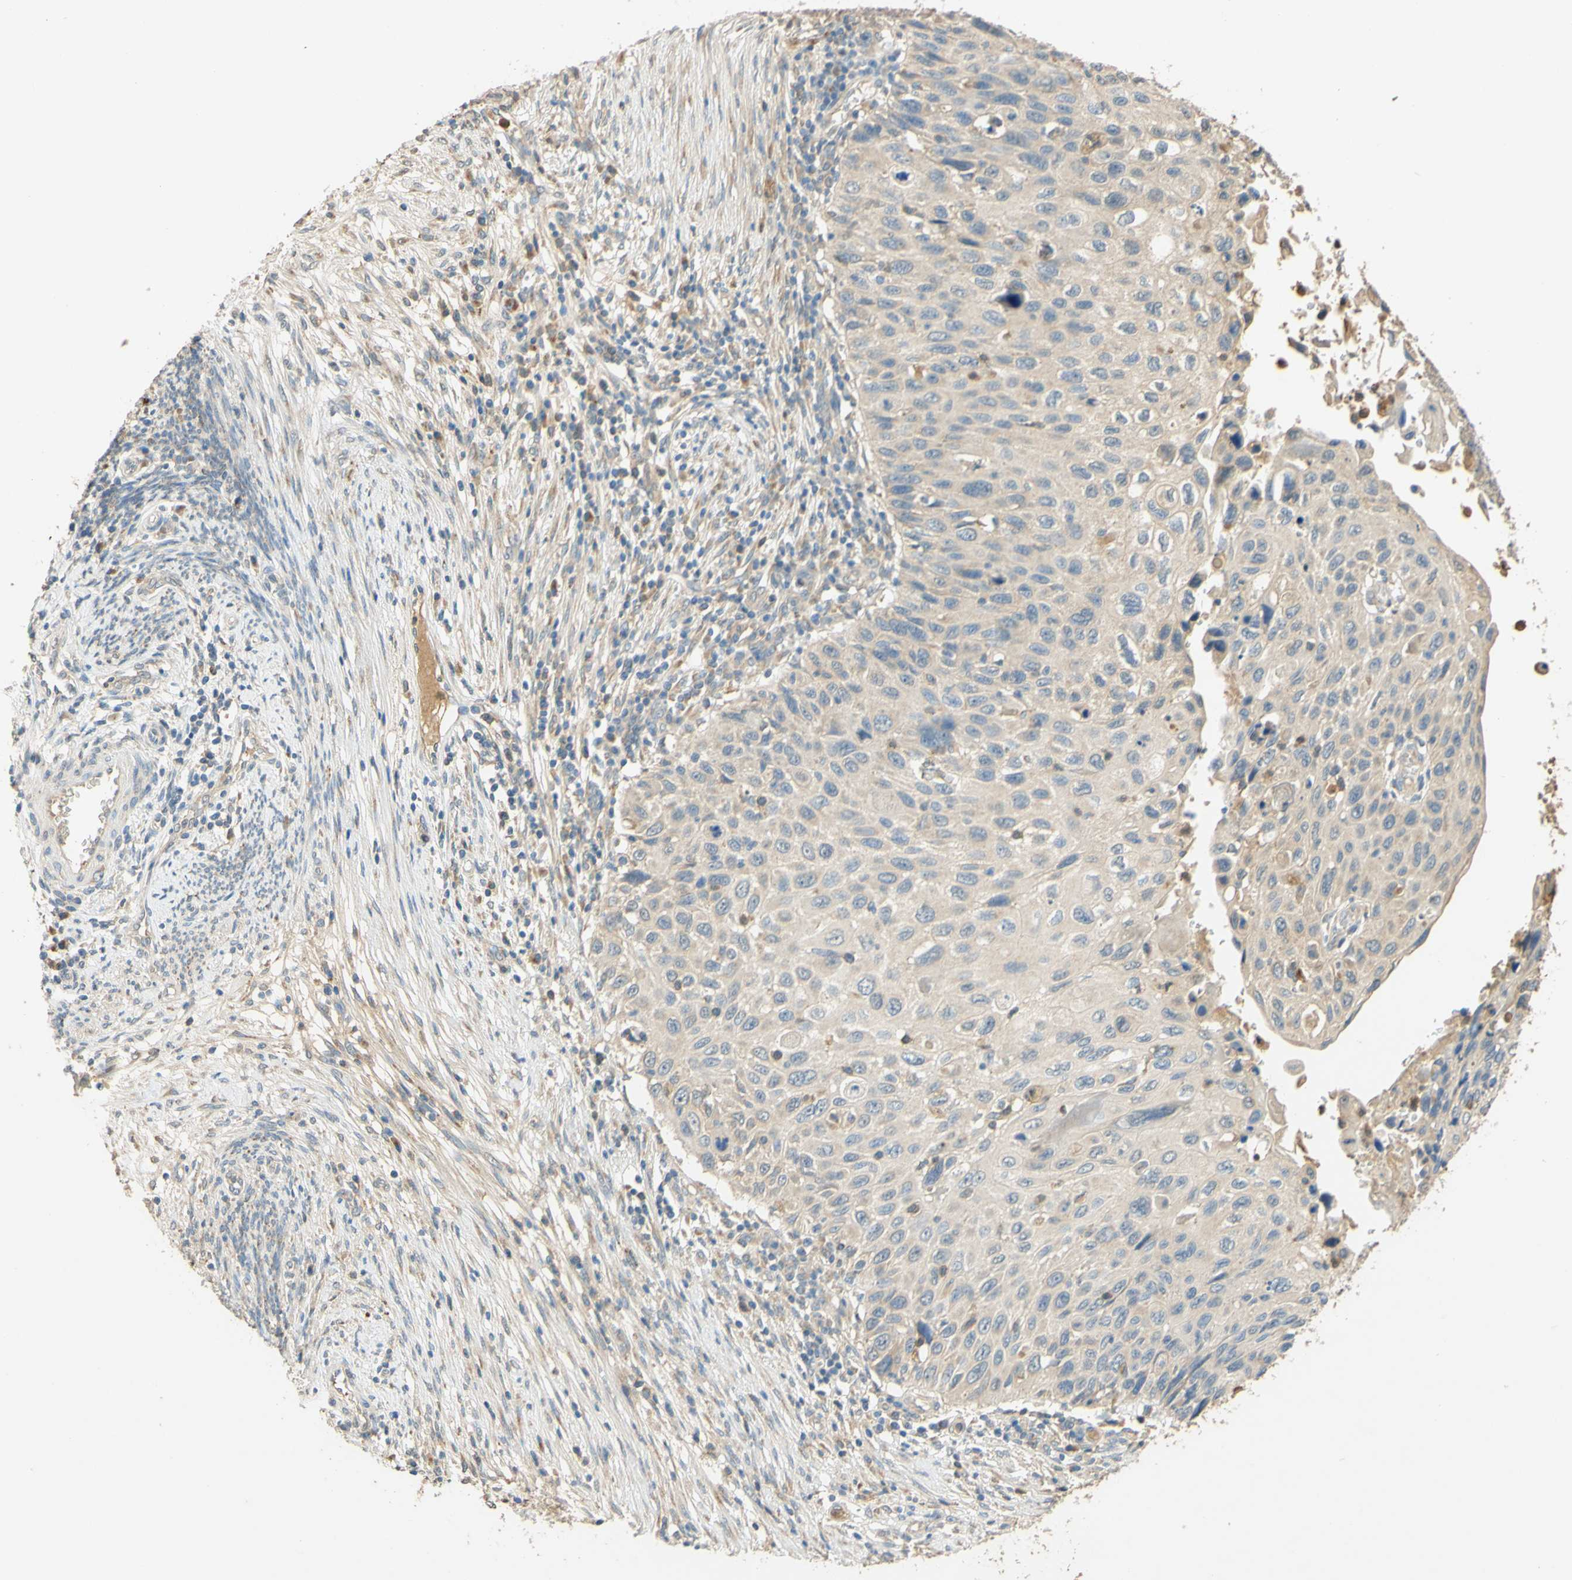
{"staining": {"intensity": "weak", "quantity": "<25%", "location": "cytoplasmic/membranous"}, "tissue": "cervical cancer", "cell_type": "Tumor cells", "image_type": "cancer", "snomed": [{"axis": "morphology", "description": "Squamous cell carcinoma, NOS"}, {"axis": "topography", "description": "Cervix"}], "caption": "Tumor cells show no significant protein expression in squamous cell carcinoma (cervical).", "gene": "ENTREP2", "patient": {"sex": "female", "age": 70}}